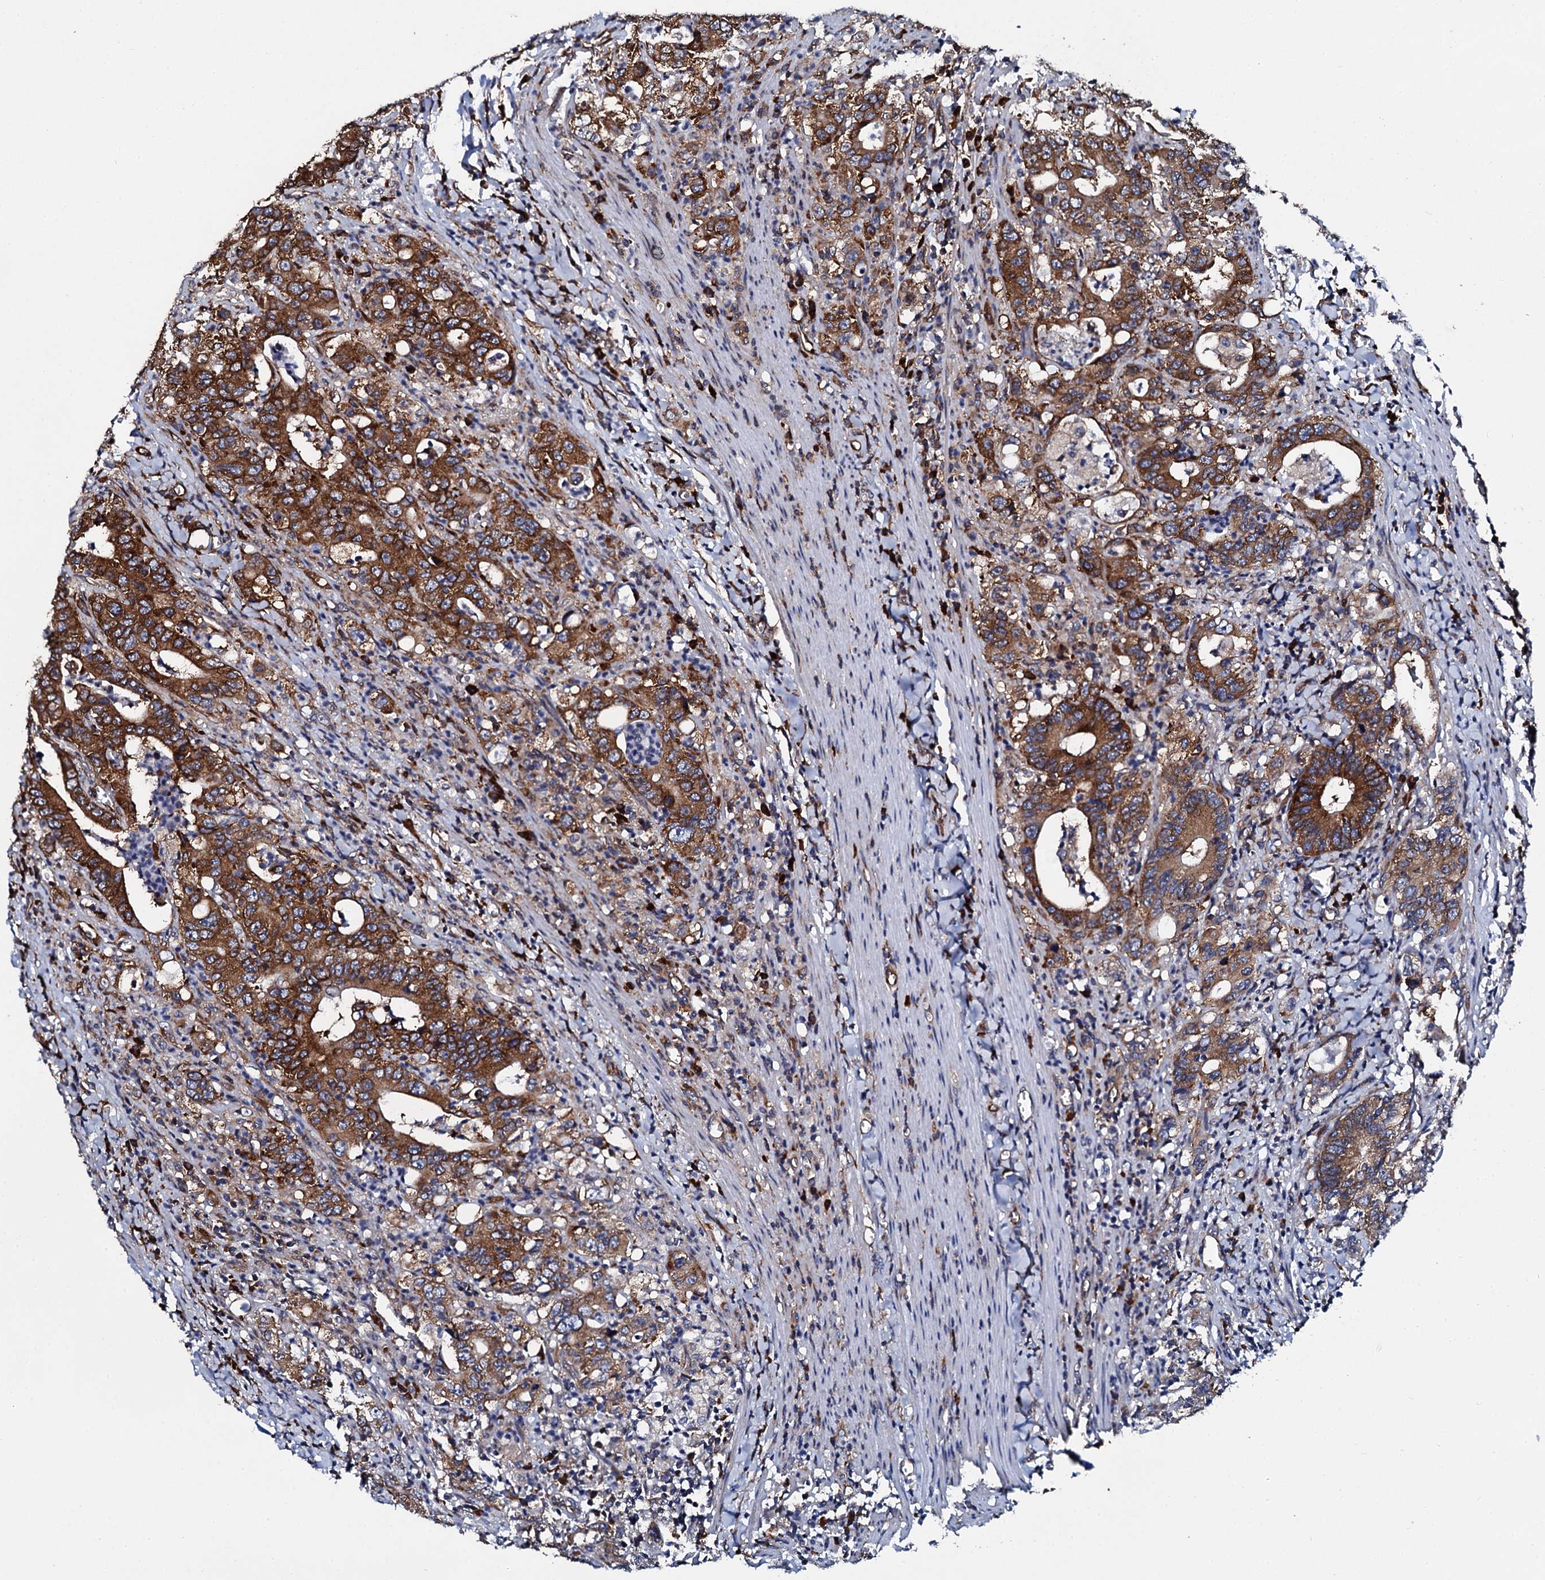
{"staining": {"intensity": "strong", "quantity": ">75%", "location": "cytoplasmic/membranous"}, "tissue": "colorectal cancer", "cell_type": "Tumor cells", "image_type": "cancer", "snomed": [{"axis": "morphology", "description": "Adenocarcinoma, NOS"}, {"axis": "topography", "description": "Colon"}], "caption": "Adenocarcinoma (colorectal) stained for a protein displays strong cytoplasmic/membranous positivity in tumor cells.", "gene": "SPTY2D1", "patient": {"sex": "female", "age": 75}}